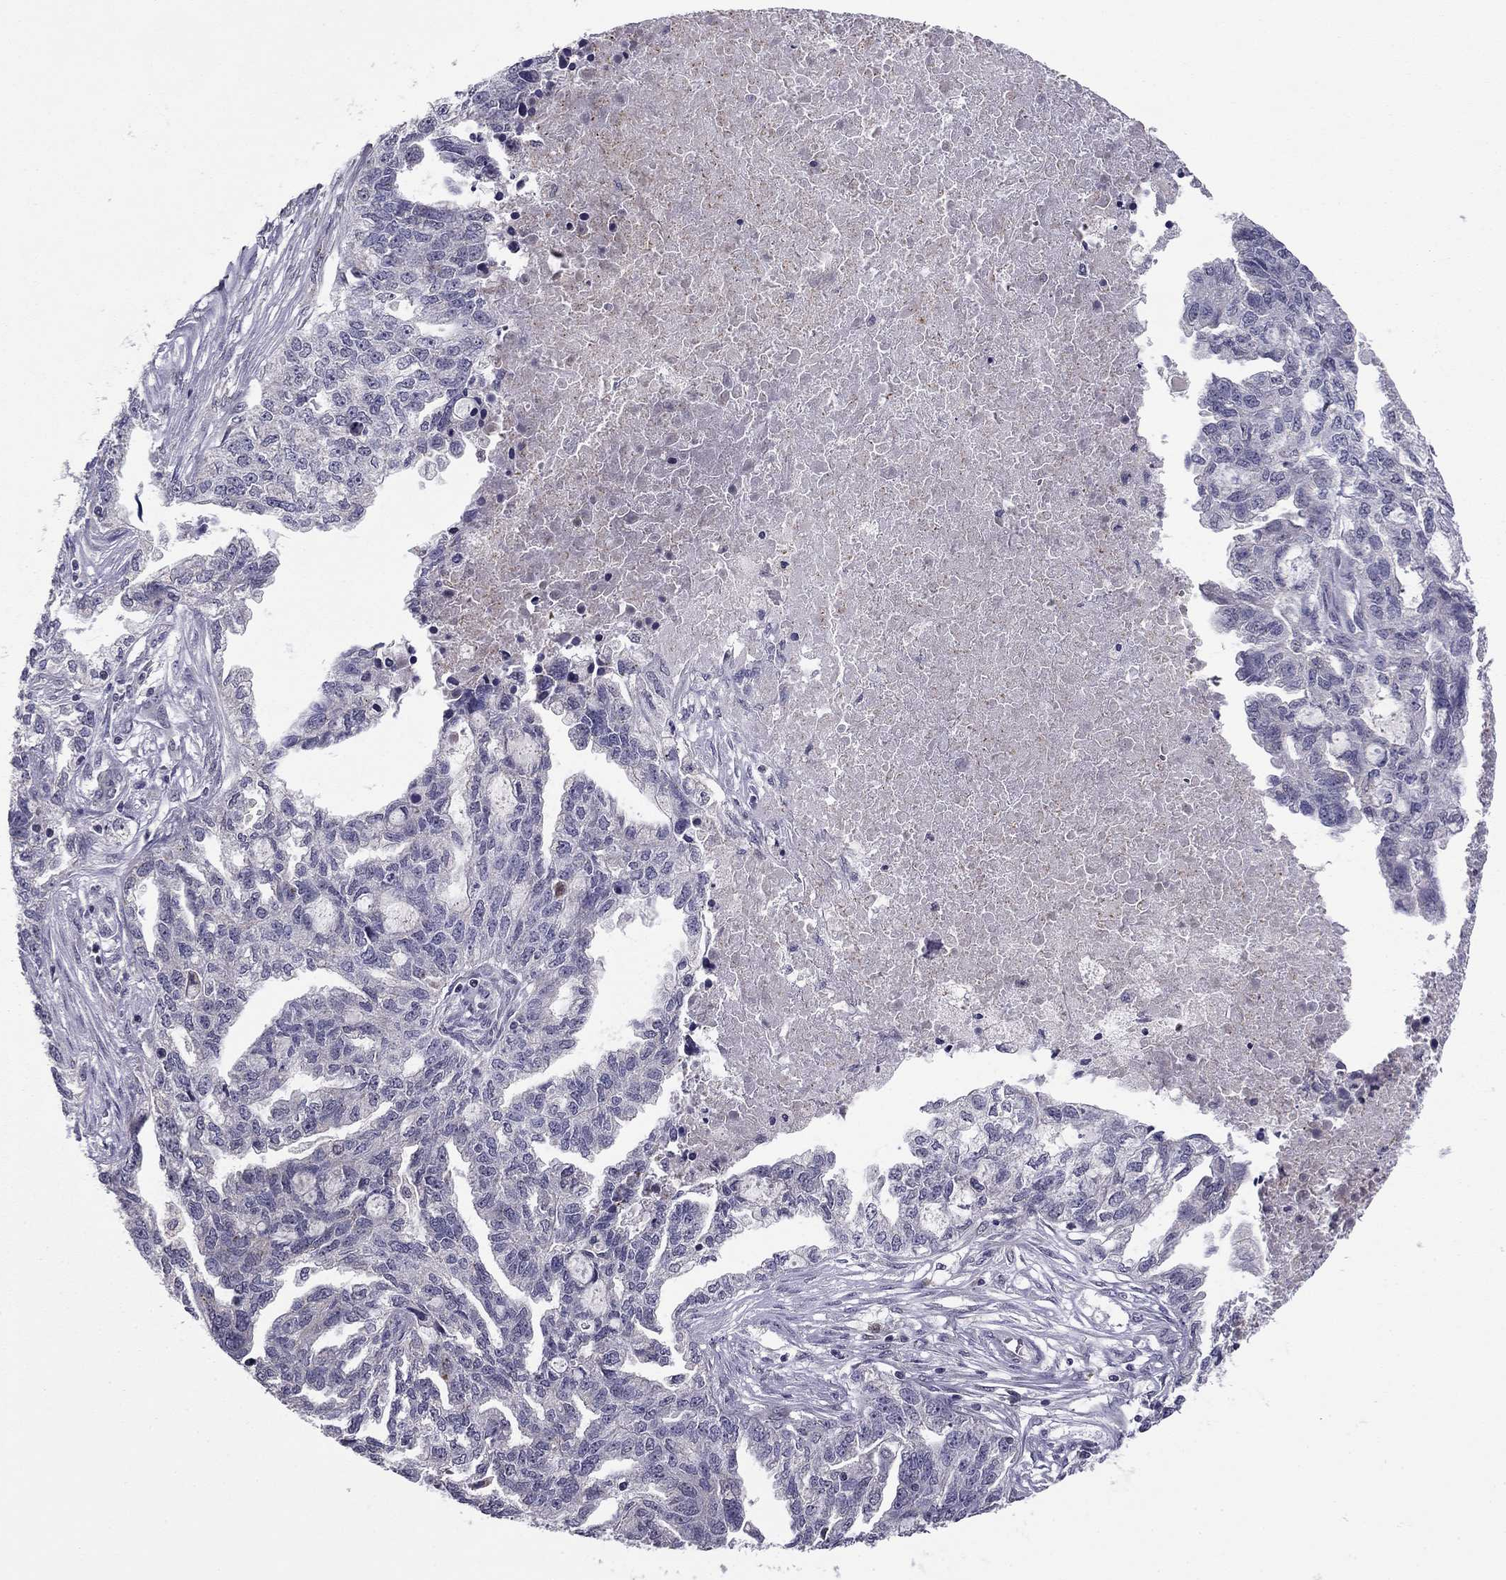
{"staining": {"intensity": "negative", "quantity": "none", "location": "none"}, "tissue": "ovarian cancer", "cell_type": "Tumor cells", "image_type": "cancer", "snomed": [{"axis": "morphology", "description": "Cystadenocarcinoma, serous, NOS"}, {"axis": "topography", "description": "Ovary"}], "caption": "Histopathology image shows no protein expression in tumor cells of serous cystadenocarcinoma (ovarian) tissue. (DAB (3,3'-diaminobenzidine) immunohistochemistry with hematoxylin counter stain).", "gene": "HCN1", "patient": {"sex": "female", "age": 51}}